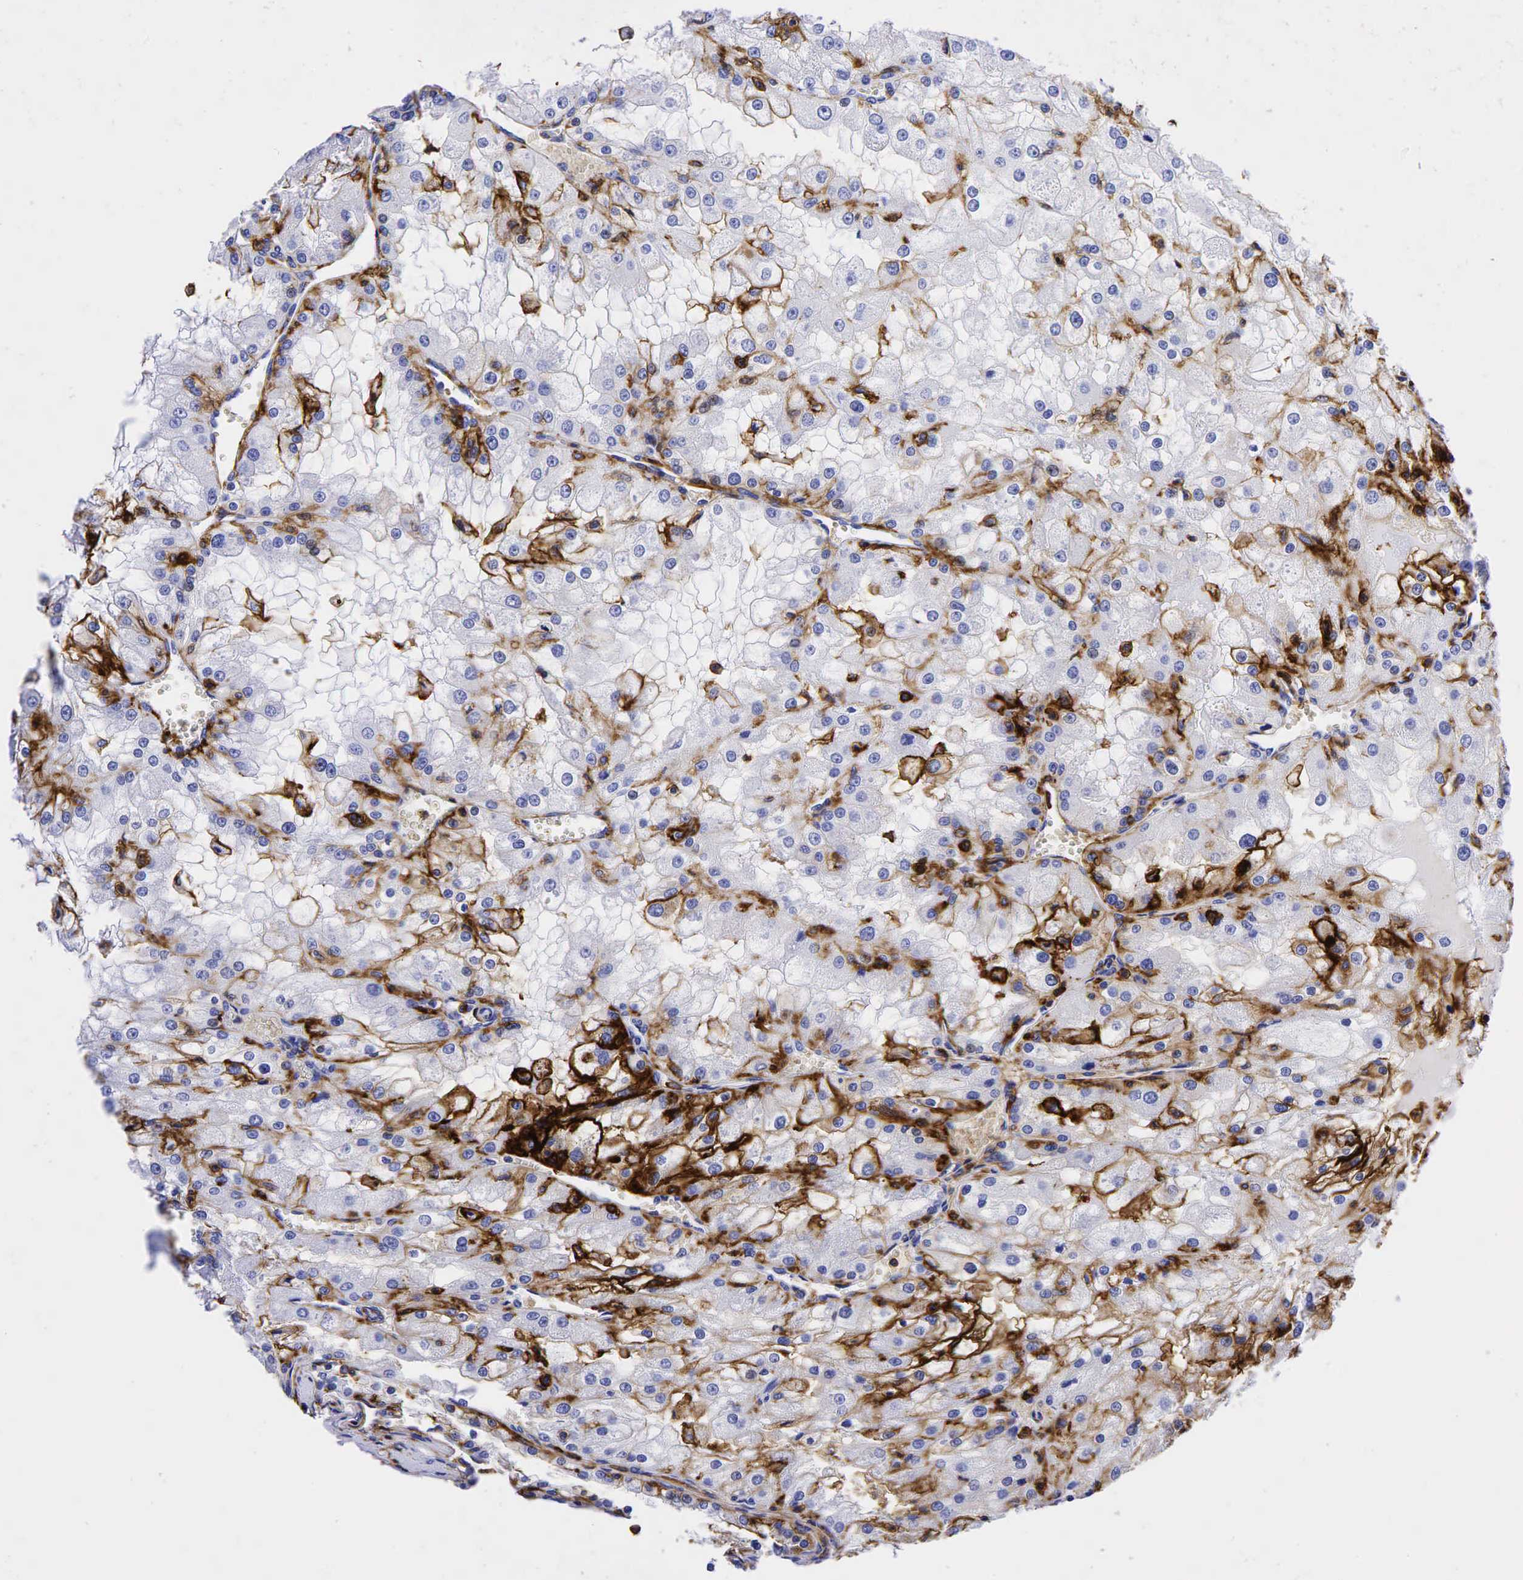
{"staining": {"intensity": "moderate", "quantity": "<25%", "location": "cytoplasmic/membranous"}, "tissue": "renal cancer", "cell_type": "Tumor cells", "image_type": "cancer", "snomed": [{"axis": "morphology", "description": "Adenocarcinoma, NOS"}, {"axis": "topography", "description": "Kidney"}], "caption": "A low amount of moderate cytoplasmic/membranous expression is appreciated in approximately <25% of tumor cells in renal cancer (adenocarcinoma) tissue. (DAB (3,3'-diaminobenzidine) IHC with brightfield microscopy, high magnification).", "gene": "CD44", "patient": {"sex": "female", "age": 74}}